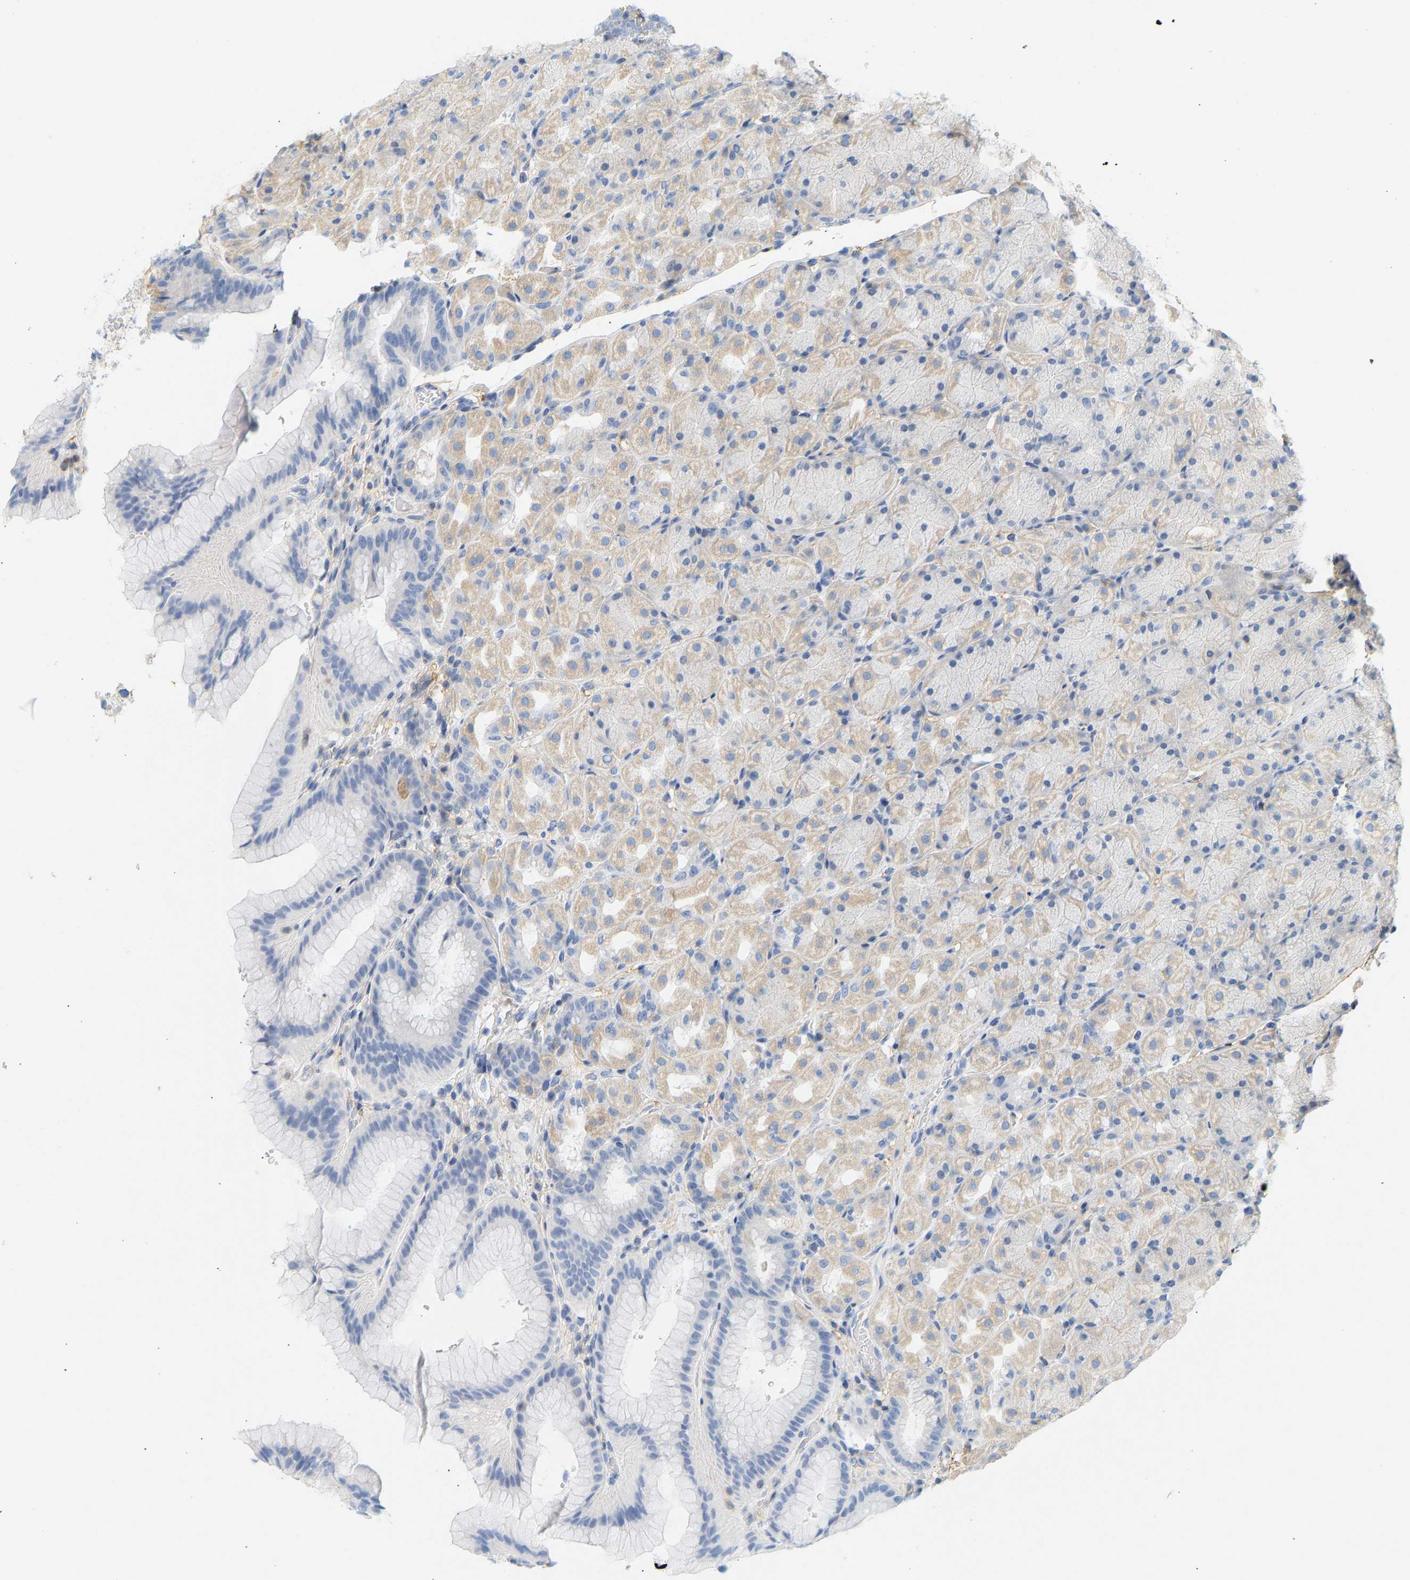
{"staining": {"intensity": "weak", "quantity": "<25%", "location": "cytoplasmic/membranous"}, "tissue": "stomach", "cell_type": "Glandular cells", "image_type": "normal", "snomed": [{"axis": "morphology", "description": "Normal tissue, NOS"}, {"axis": "morphology", "description": "Carcinoid, malignant, NOS"}, {"axis": "topography", "description": "Stomach, upper"}], "caption": "An image of stomach stained for a protein reveals no brown staining in glandular cells. (IHC, brightfield microscopy, high magnification).", "gene": "BVES", "patient": {"sex": "male", "age": 39}}